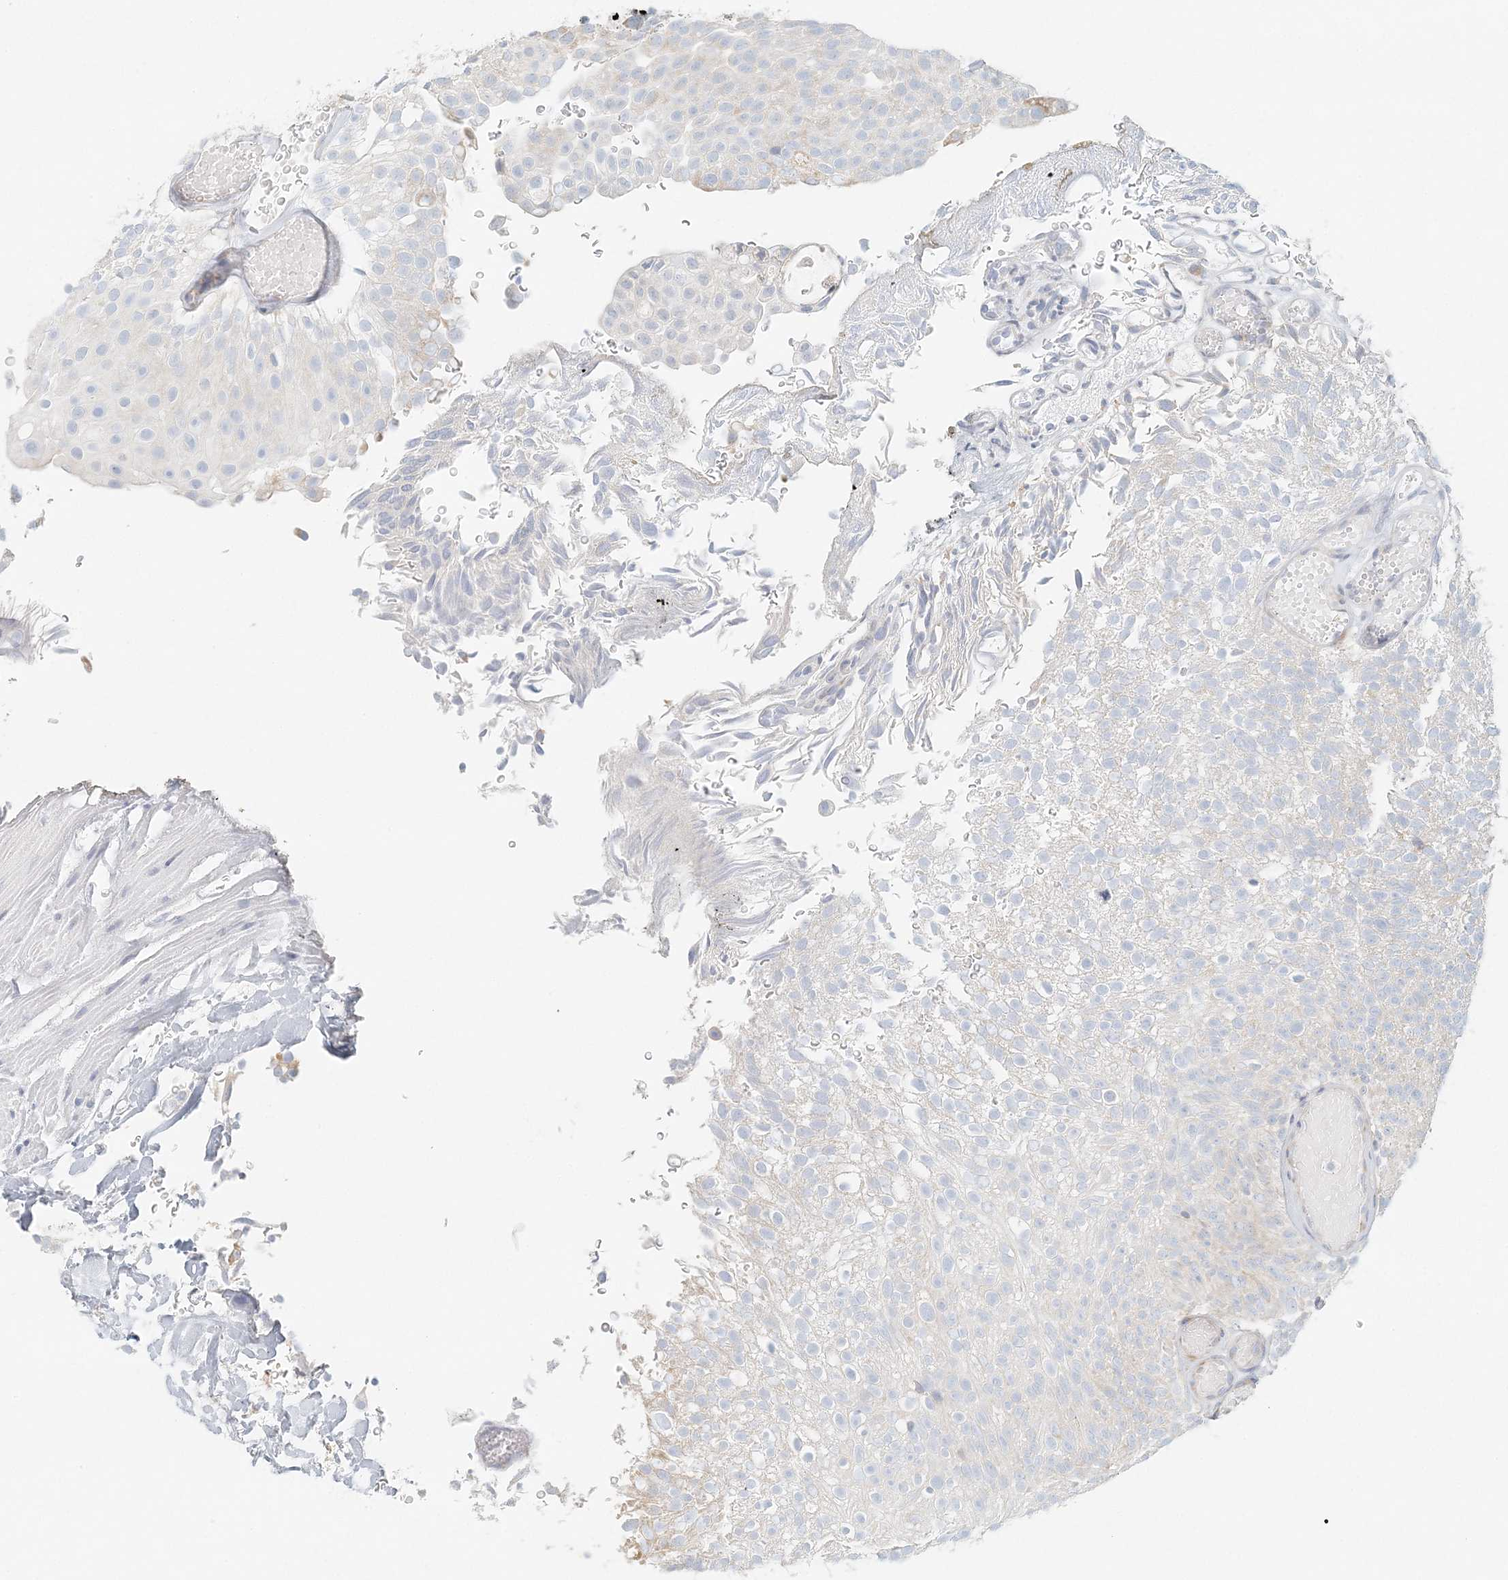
{"staining": {"intensity": "negative", "quantity": "none", "location": "none"}, "tissue": "urothelial cancer", "cell_type": "Tumor cells", "image_type": "cancer", "snomed": [{"axis": "morphology", "description": "Urothelial carcinoma, Low grade"}, {"axis": "topography", "description": "Urinary bladder"}], "caption": "IHC image of neoplastic tissue: urothelial cancer stained with DAB (3,3'-diaminobenzidine) reveals no significant protein expression in tumor cells.", "gene": "STK11IP", "patient": {"sex": "male", "age": 78}}